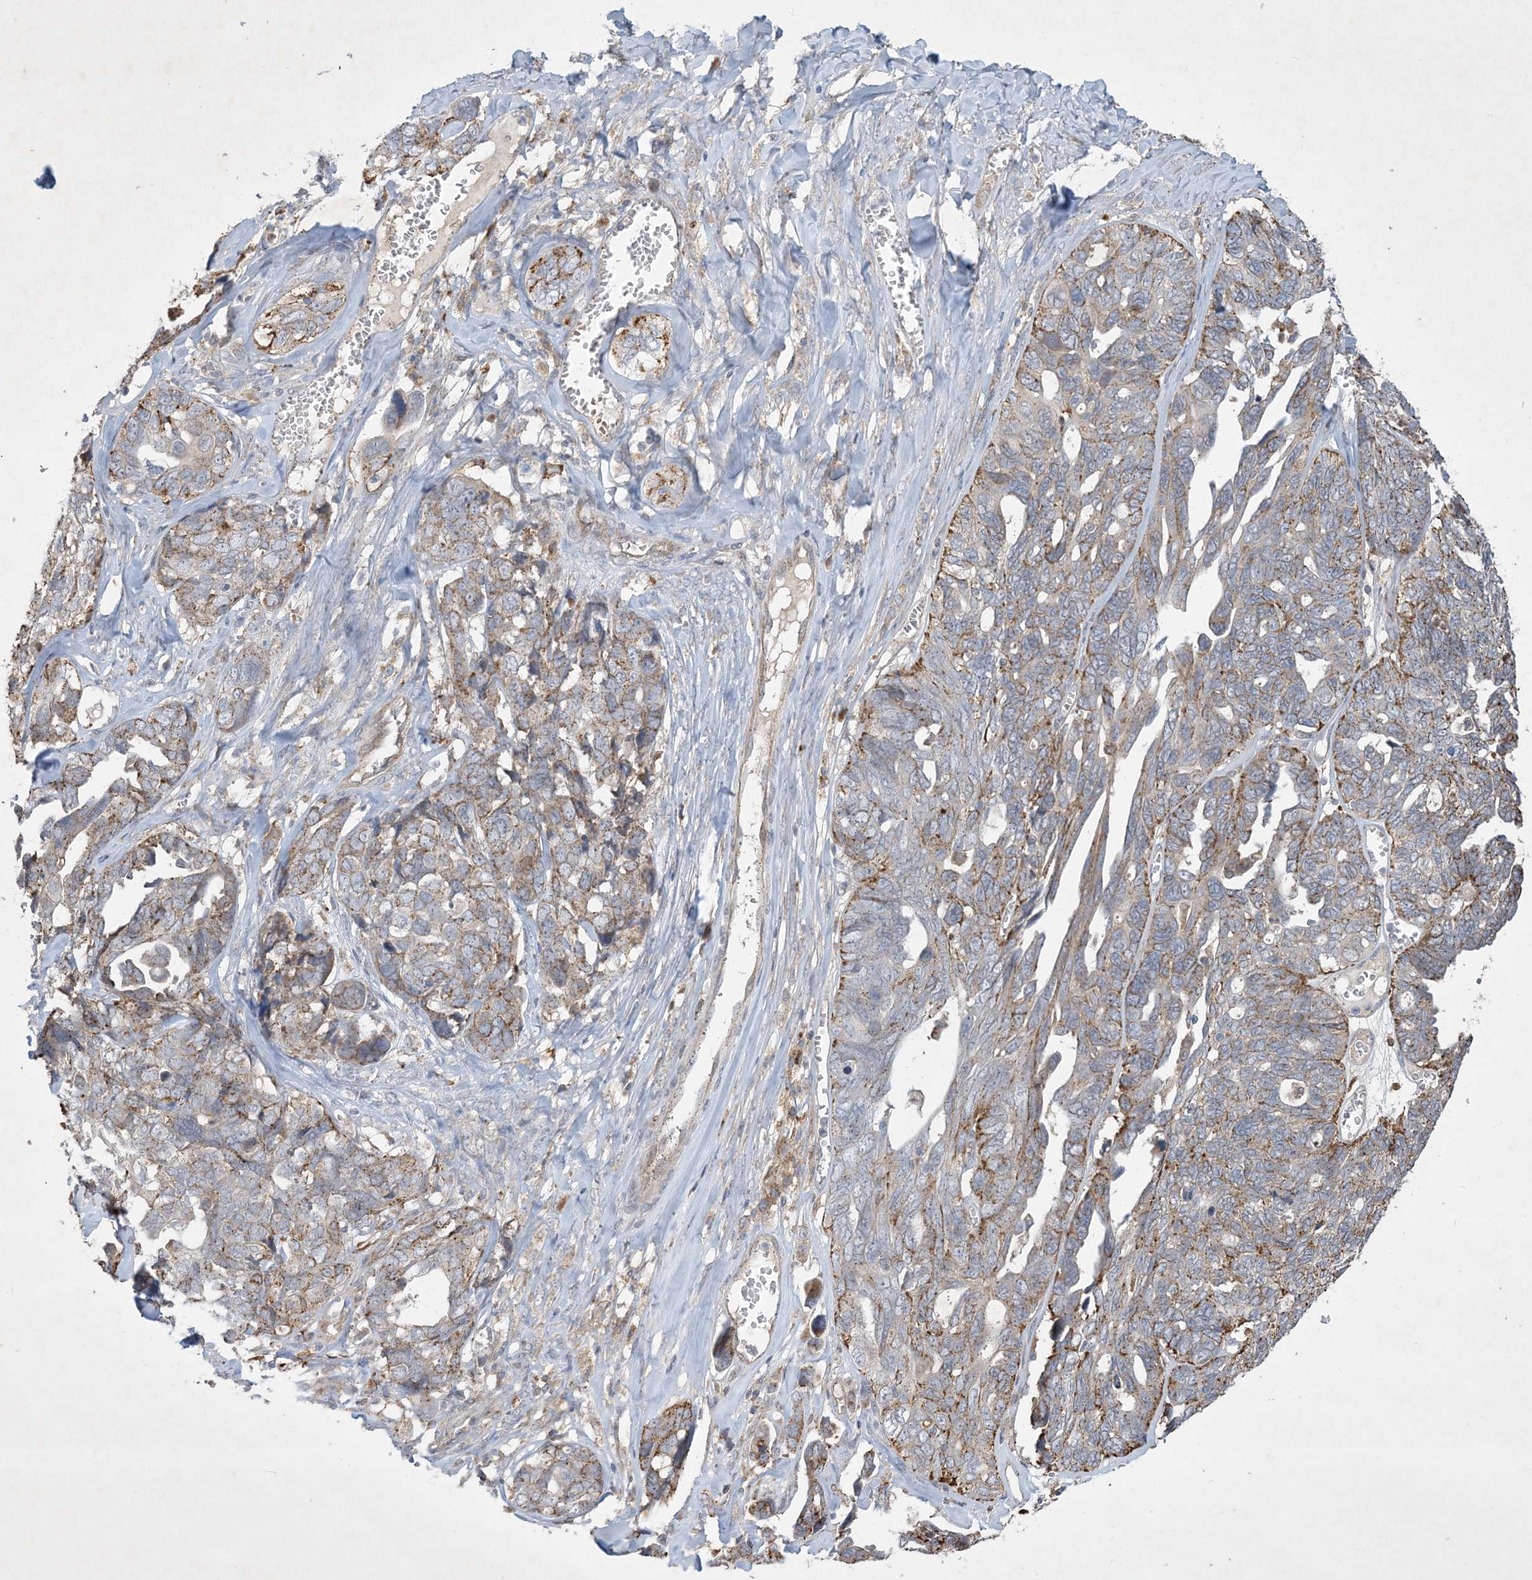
{"staining": {"intensity": "moderate", "quantity": ">75%", "location": "cytoplasmic/membranous"}, "tissue": "ovarian cancer", "cell_type": "Tumor cells", "image_type": "cancer", "snomed": [{"axis": "morphology", "description": "Cystadenocarcinoma, serous, NOS"}, {"axis": "topography", "description": "Ovary"}], "caption": "Human ovarian serous cystadenocarcinoma stained with a brown dye exhibits moderate cytoplasmic/membranous positive expression in about >75% of tumor cells.", "gene": "MRPS18A", "patient": {"sex": "female", "age": 79}}